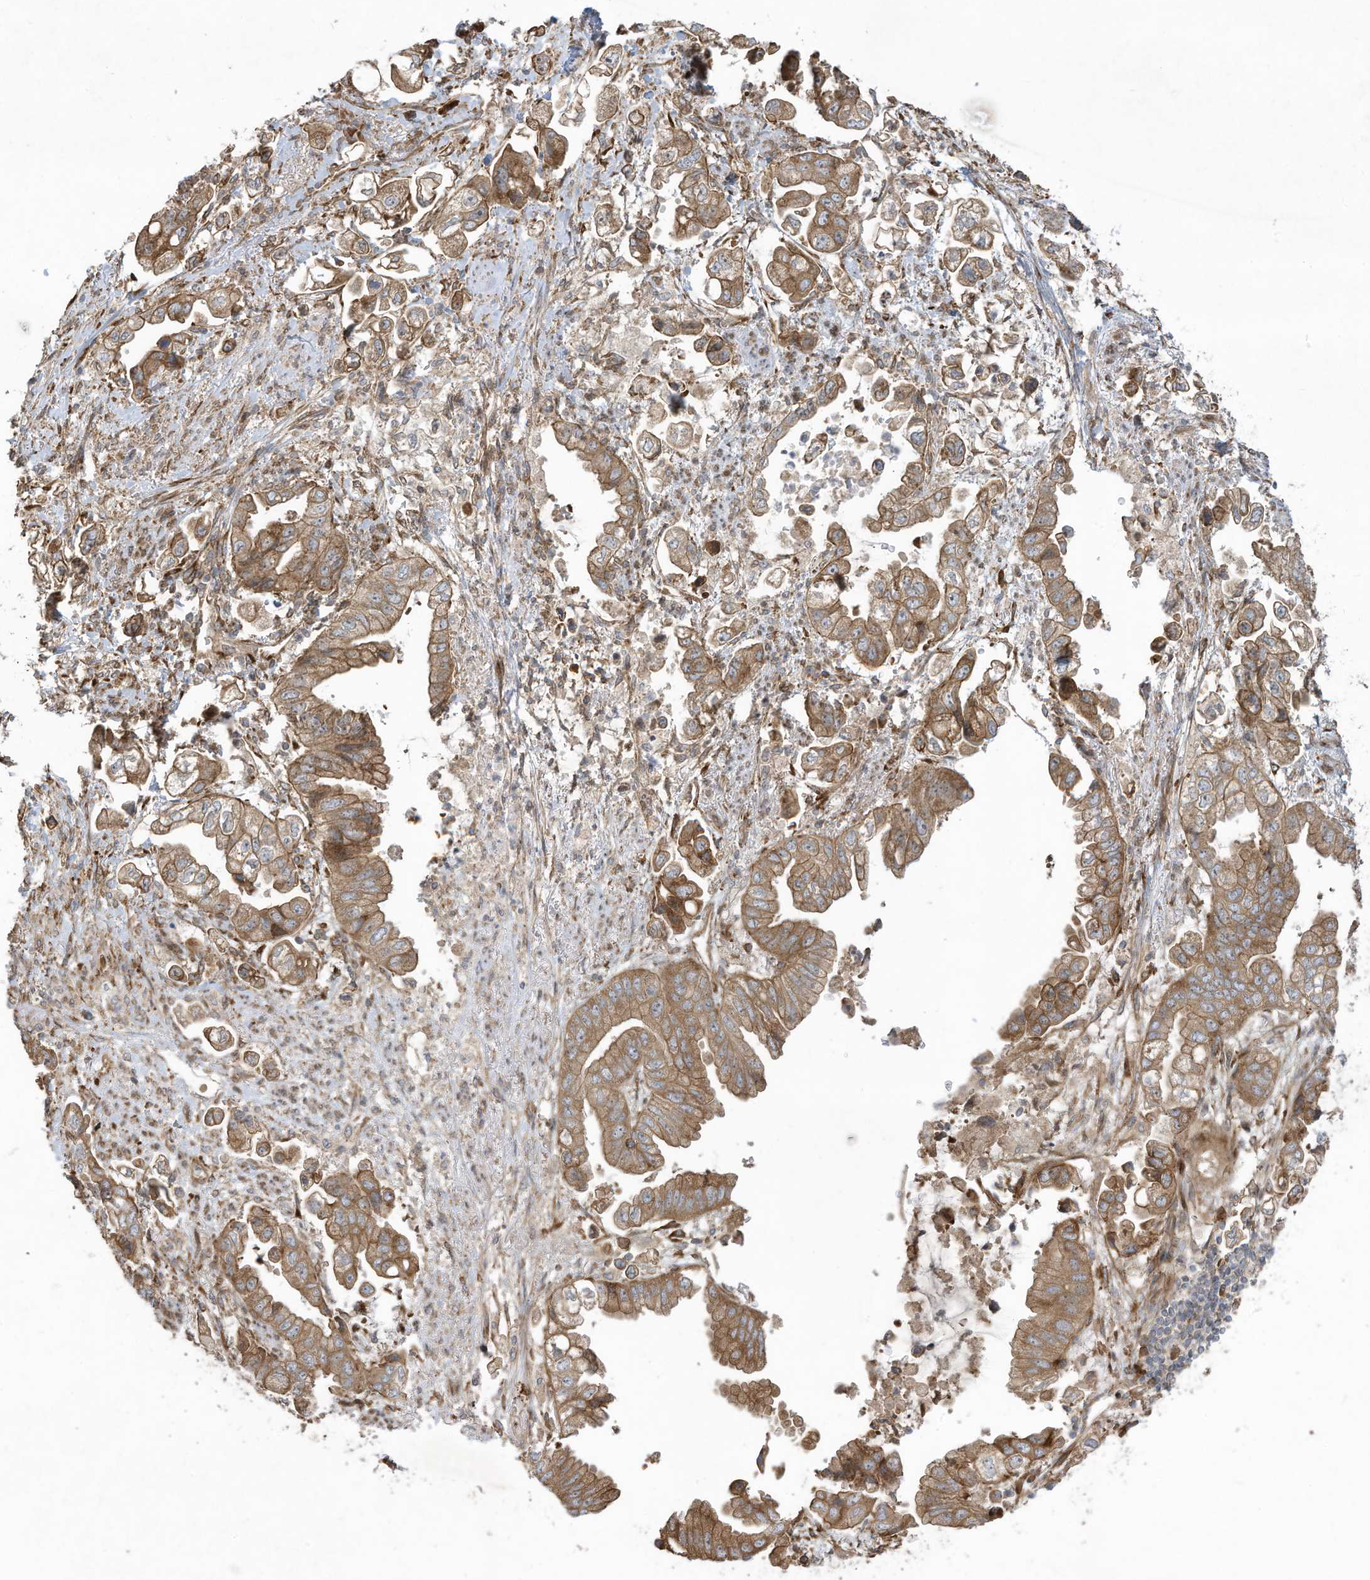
{"staining": {"intensity": "moderate", "quantity": ">75%", "location": "cytoplasmic/membranous"}, "tissue": "stomach cancer", "cell_type": "Tumor cells", "image_type": "cancer", "snomed": [{"axis": "morphology", "description": "Adenocarcinoma, NOS"}, {"axis": "topography", "description": "Stomach"}], "caption": "Protein expression analysis of stomach adenocarcinoma exhibits moderate cytoplasmic/membranous staining in approximately >75% of tumor cells.", "gene": "DDIT4", "patient": {"sex": "male", "age": 62}}